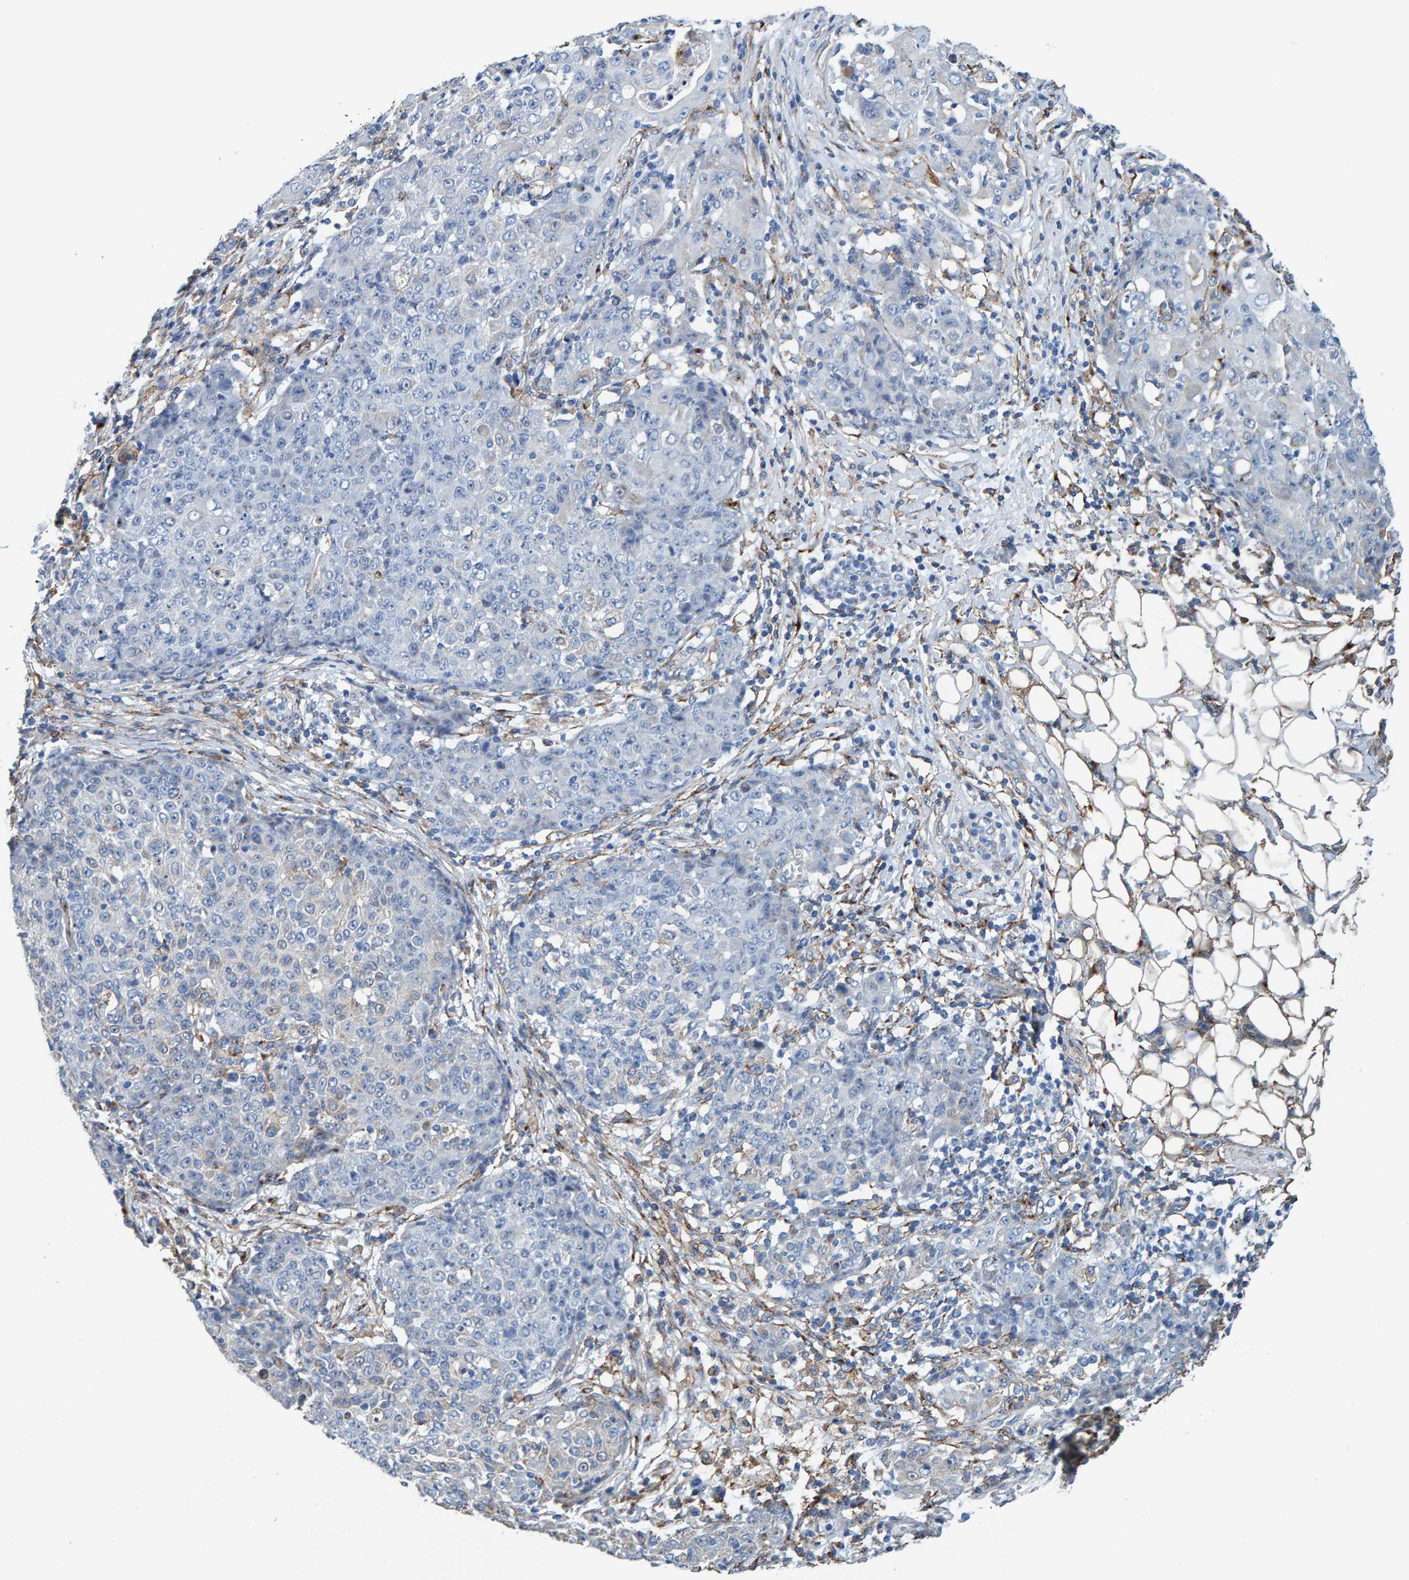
{"staining": {"intensity": "negative", "quantity": "none", "location": "none"}, "tissue": "ovarian cancer", "cell_type": "Tumor cells", "image_type": "cancer", "snomed": [{"axis": "morphology", "description": "Carcinoma, endometroid"}, {"axis": "topography", "description": "Ovary"}], "caption": "There is no significant expression in tumor cells of ovarian endometroid carcinoma.", "gene": "LRP1", "patient": {"sex": "female", "age": 42}}